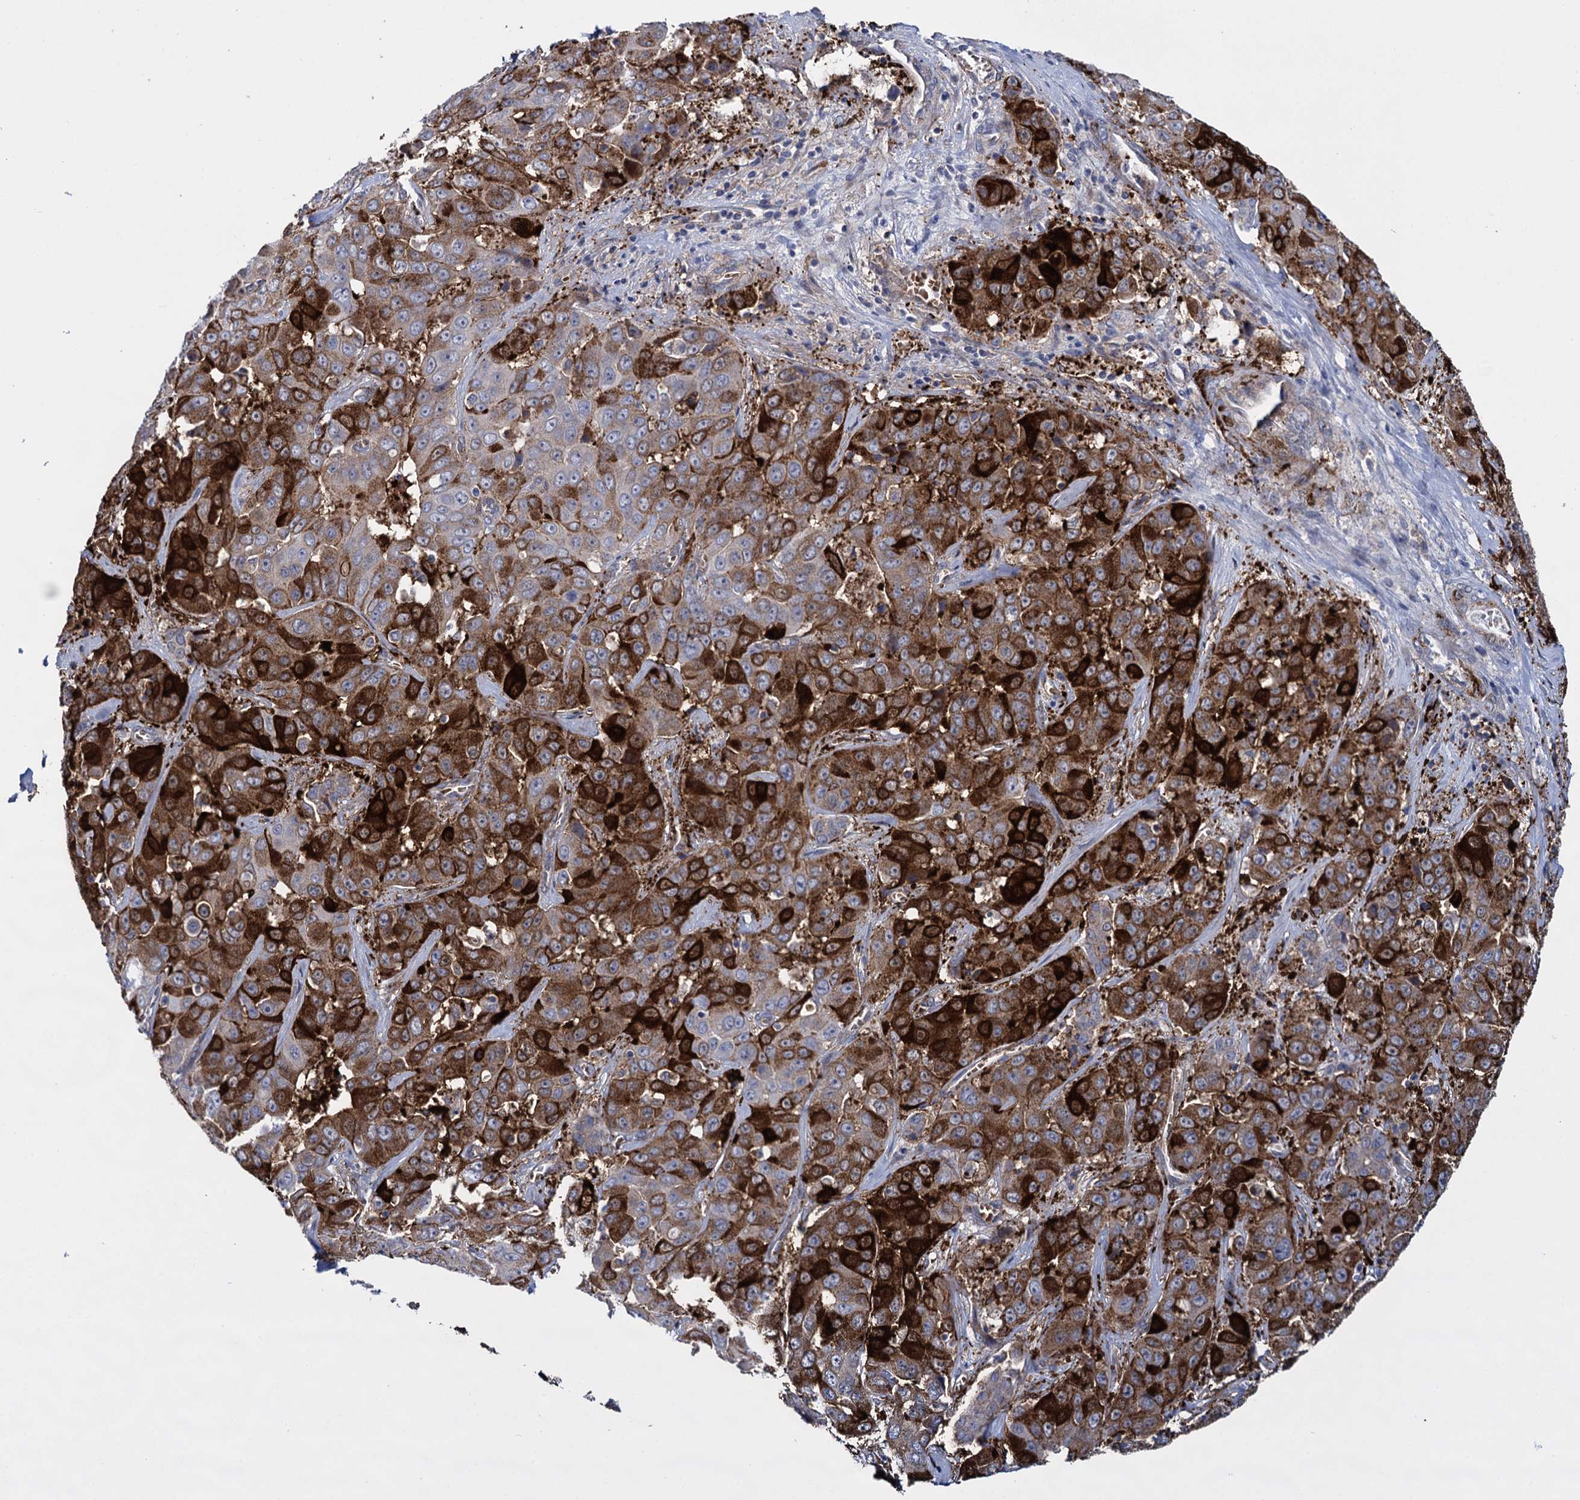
{"staining": {"intensity": "strong", "quantity": ">75%", "location": "cytoplasmic/membranous"}, "tissue": "liver cancer", "cell_type": "Tumor cells", "image_type": "cancer", "snomed": [{"axis": "morphology", "description": "Cholangiocarcinoma"}, {"axis": "topography", "description": "Liver"}], "caption": "The immunohistochemical stain highlights strong cytoplasmic/membranous staining in tumor cells of liver cancer (cholangiocarcinoma) tissue.", "gene": "SNCG", "patient": {"sex": "female", "age": 52}}